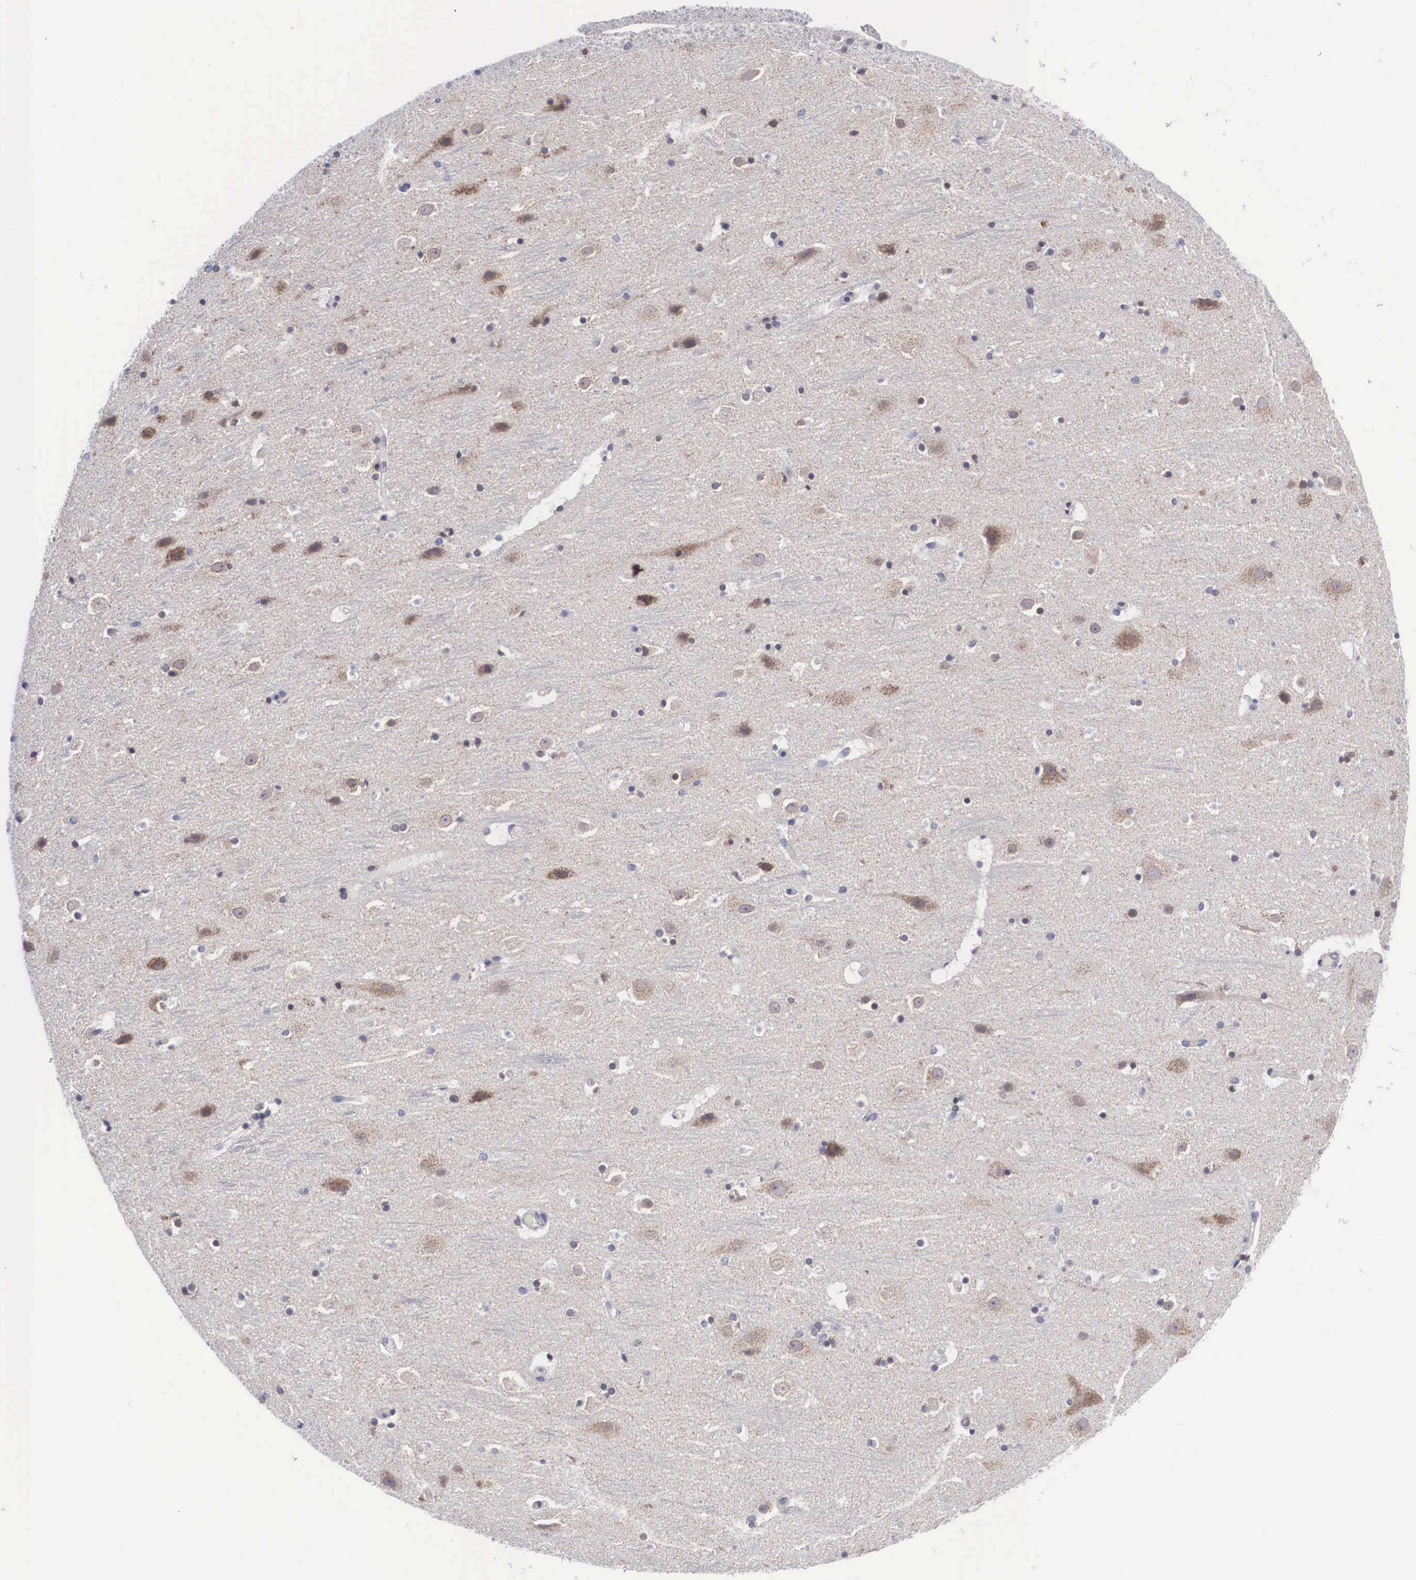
{"staining": {"intensity": "negative", "quantity": "none", "location": "none"}, "tissue": "cerebral cortex", "cell_type": "Endothelial cells", "image_type": "normal", "snomed": [{"axis": "morphology", "description": "Normal tissue, NOS"}, {"axis": "topography", "description": "Cerebral cortex"}], "caption": "This is an immunohistochemistry micrograph of benign cerebral cortex. There is no expression in endothelial cells.", "gene": "SOX11", "patient": {"sex": "male", "age": 45}}